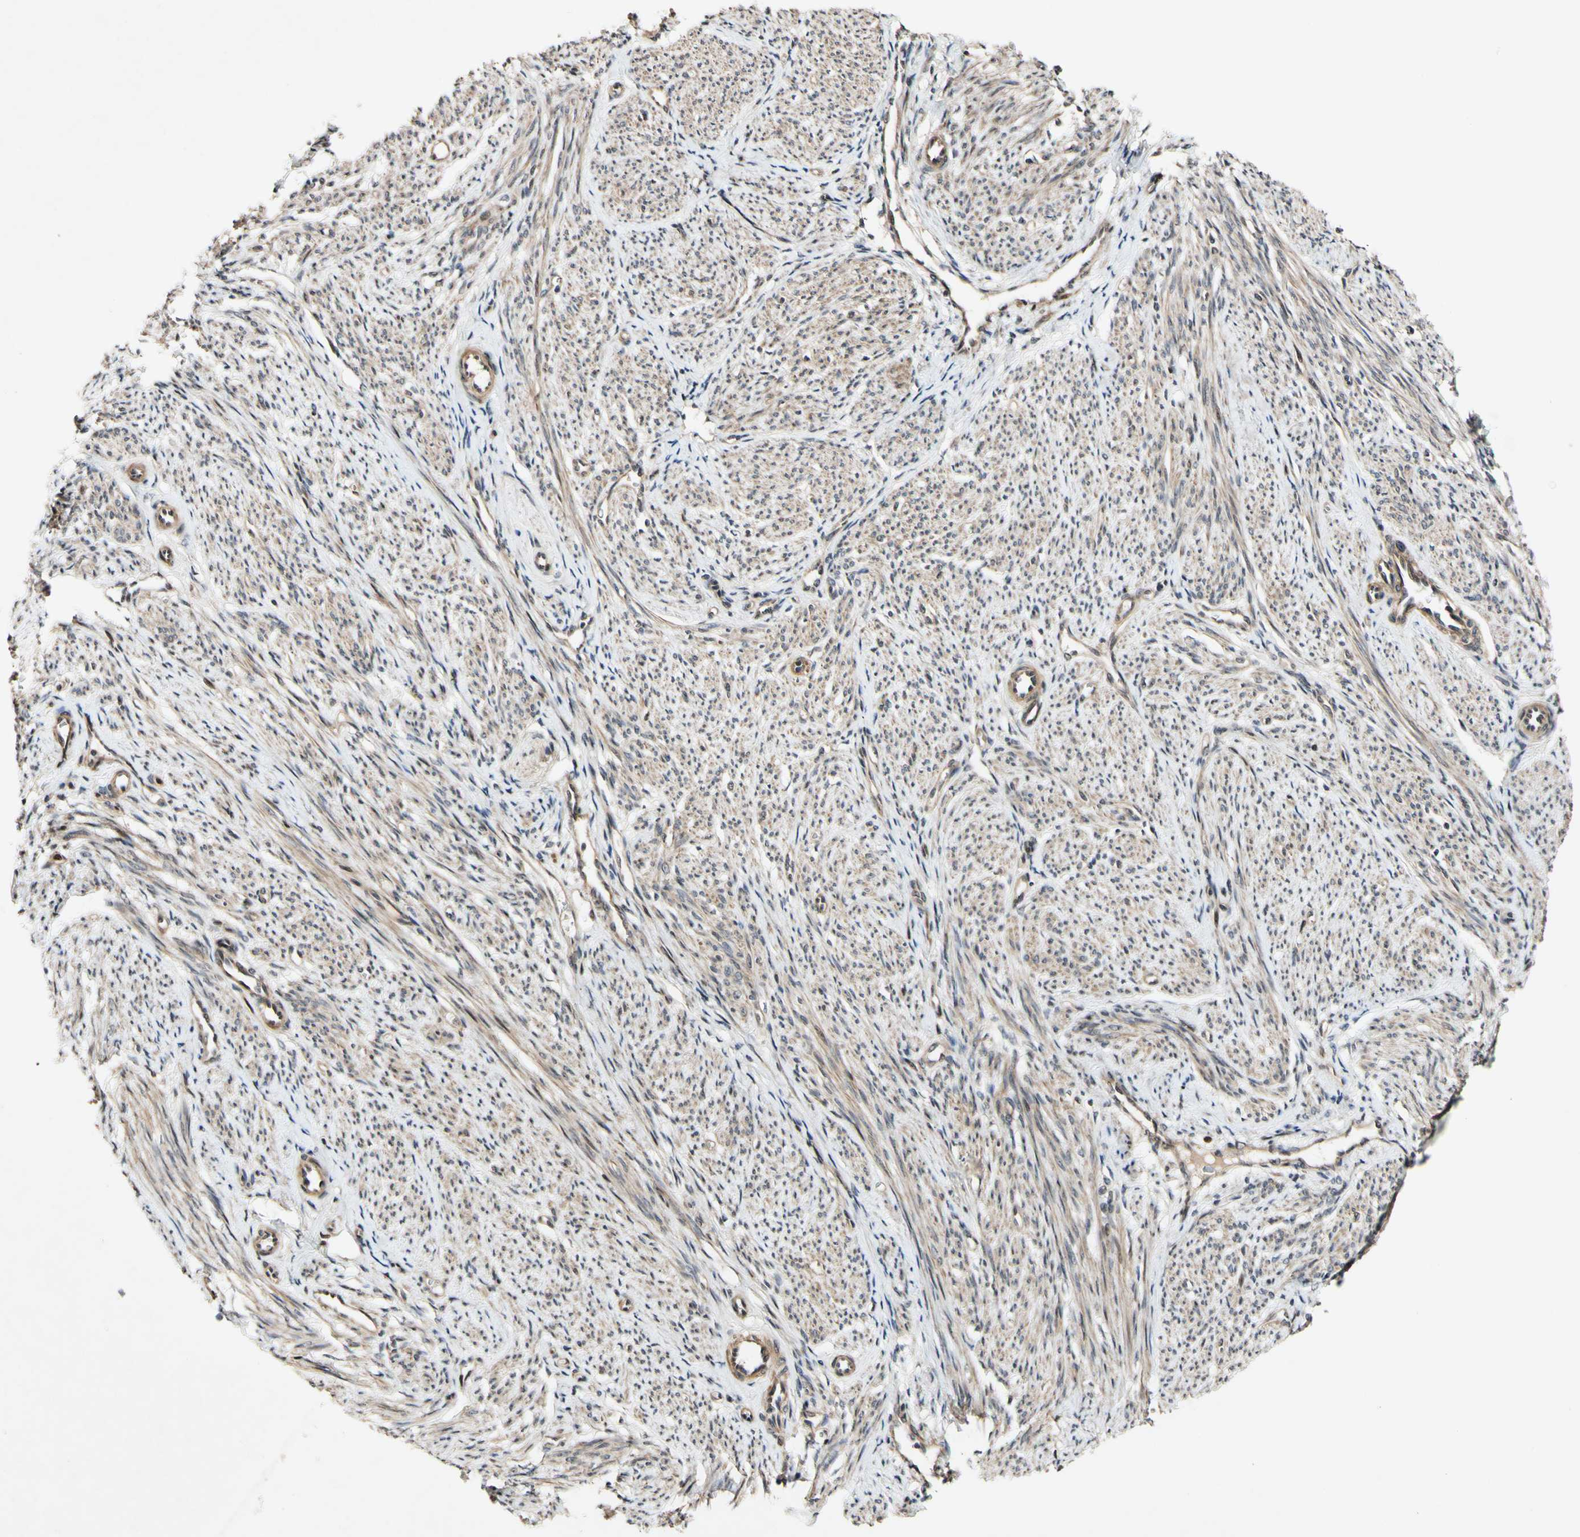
{"staining": {"intensity": "weak", "quantity": ">75%", "location": "cytoplasmic/membranous"}, "tissue": "smooth muscle", "cell_type": "Smooth muscle cells", "image_type": "normal", "snomed": [{"axis": "morphology", "description": "Normal tissue, NOS"}, {"axis": "topography", "description": "Smooth muscle"}], "caption": "Immunohistochemical staining of unremarkable smooth muscle reveals >75% levels of weak cytoplasmic/membranous protein staining in about >75% of smooth muscle cells.", "gene": "CSNK1E", "patient": {"sex": "female", "age": 65}}